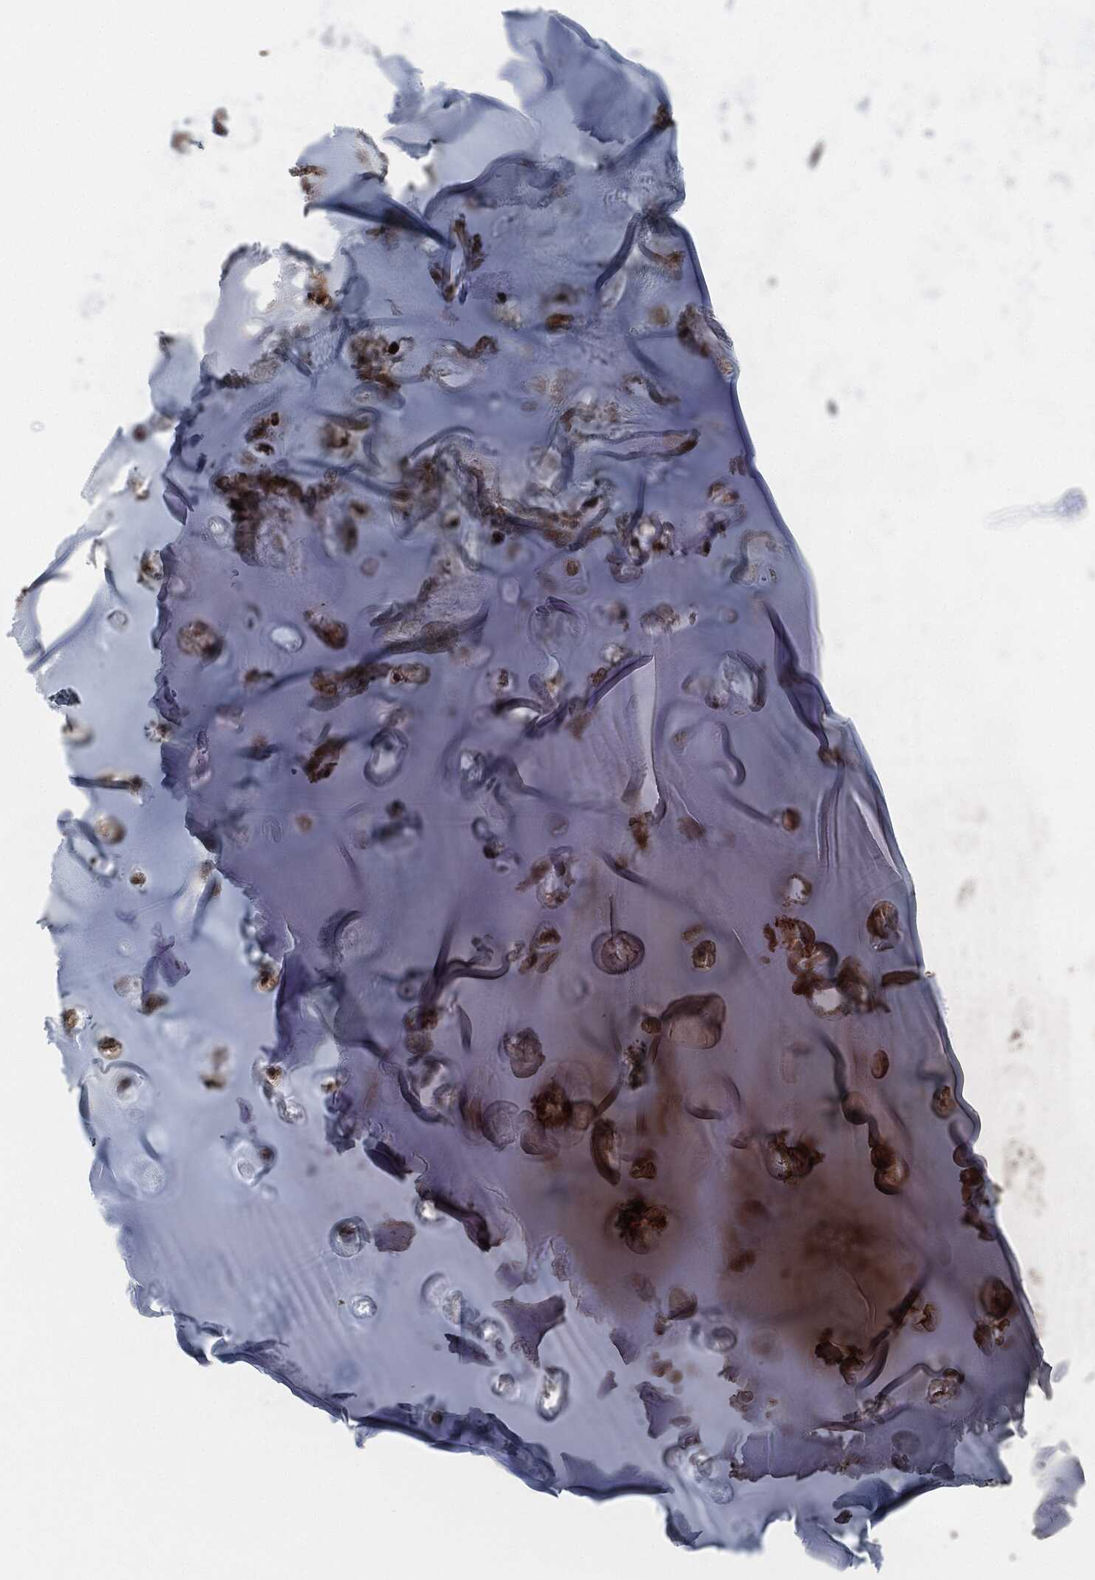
{"staining": {"intensity": "strong", "quantity": ">75%", "location": "cytoplasmic/membranous"}, "tissue": "adipose tissue", "cell_type": "Adipocytes", "image_type": "normal", "snomed": [{"axis": "morphology", "description": "Normal tissue, NOS"}, {"axis": "topography", "description": "Cartilage tissue"}], "caption": "Immunohistochemical staining of unremarkable human adipose tissue reveals strong cytoplasmic/membranous protein staining in about >75% of adipocytes.", "gene": "MAP3K3", "patient": {"sex": "male", "age": 81}}